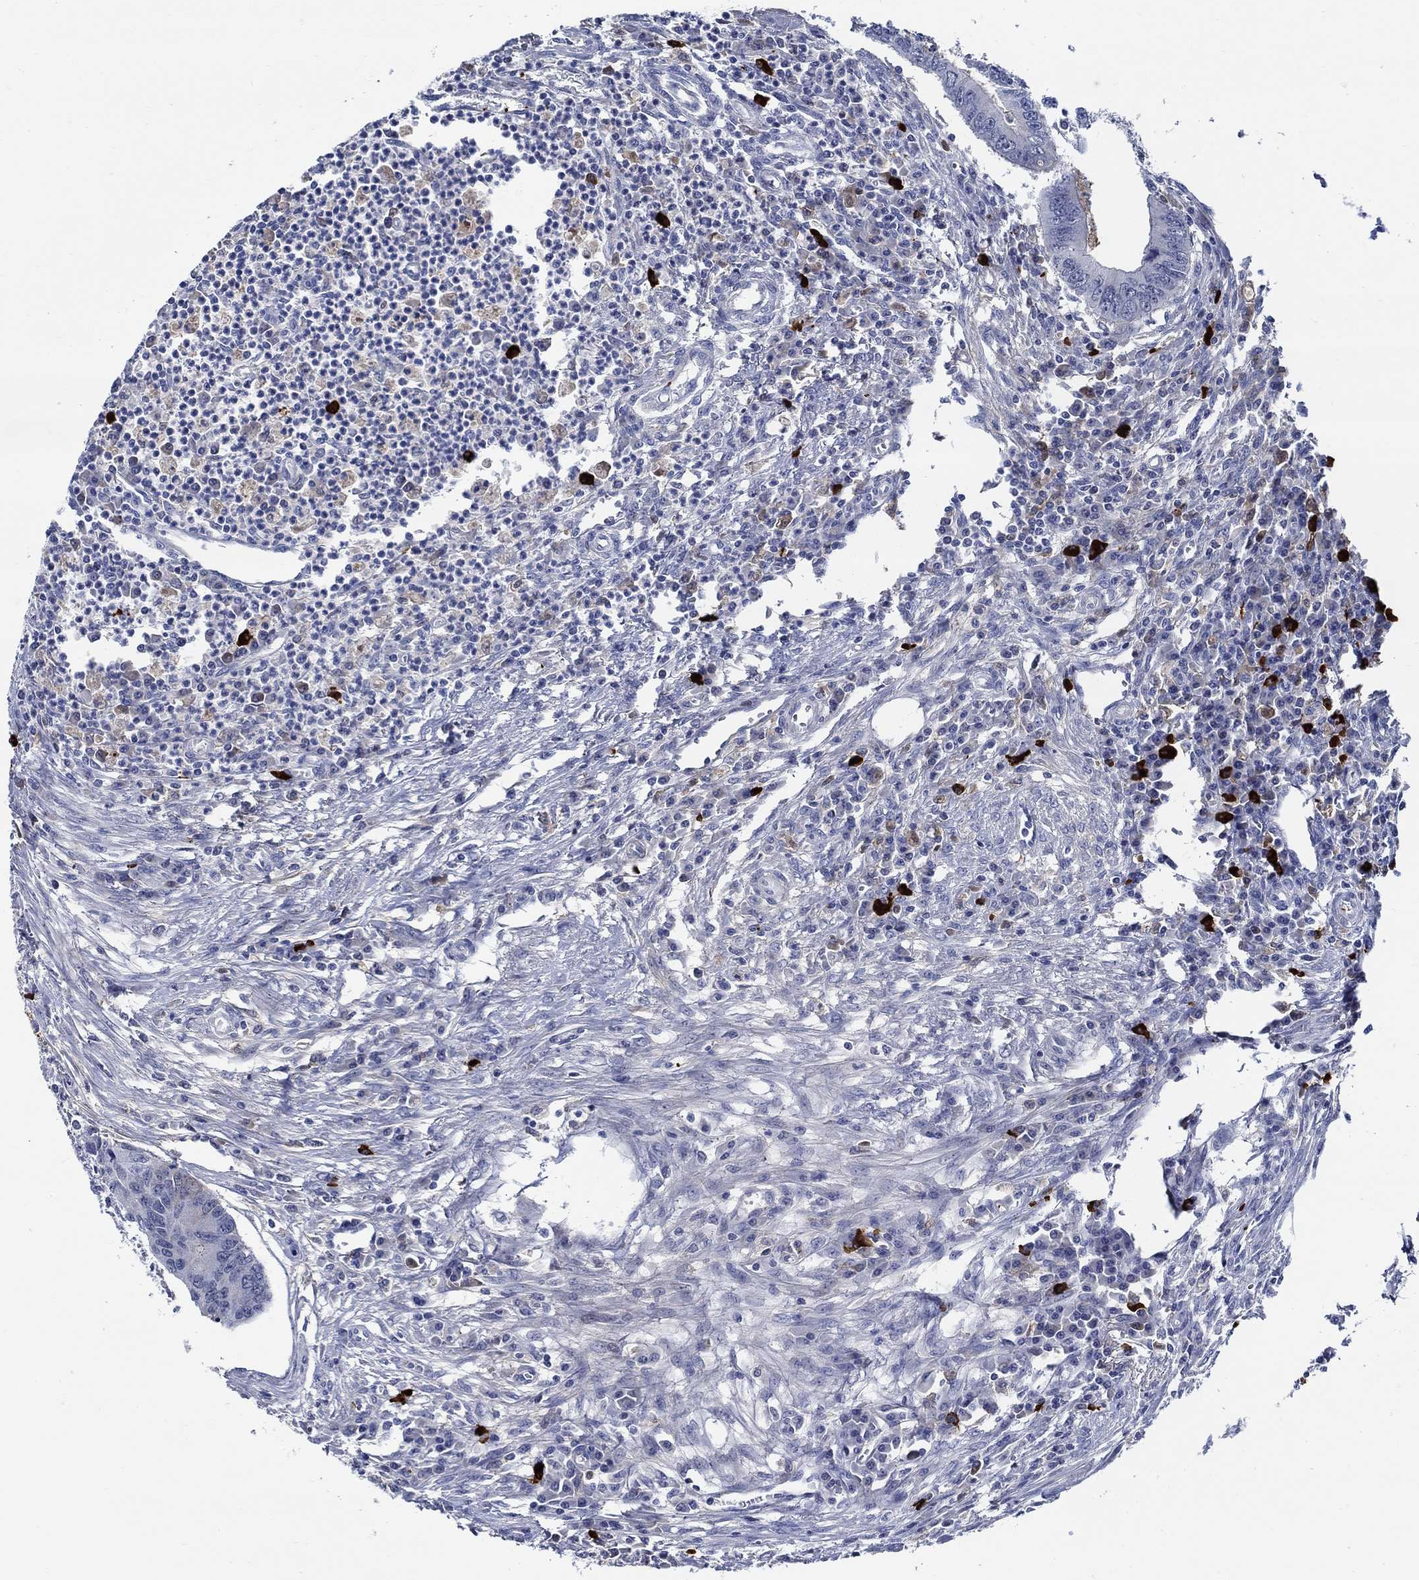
{"staining": {"intensity": "negative", "quantity": "none", "location": "none"}, "tissue": "colorectal cancer", "cell_type": "Tumor cells", "image_type": "cancer", "snomed": [{"axis": "morphology", "description": "Adenocarcinoma, NOS"}, {"axis": "topography", "description": "Colon"}], "caption": "Human colorectal cancer (adenocarcinoma) stained for a protein using immunohistochemistry (IHC) demonstrates no positivity in tumor cells.", "gene": "ALOX12", "patient": {"sex": "male", "age": 53}}